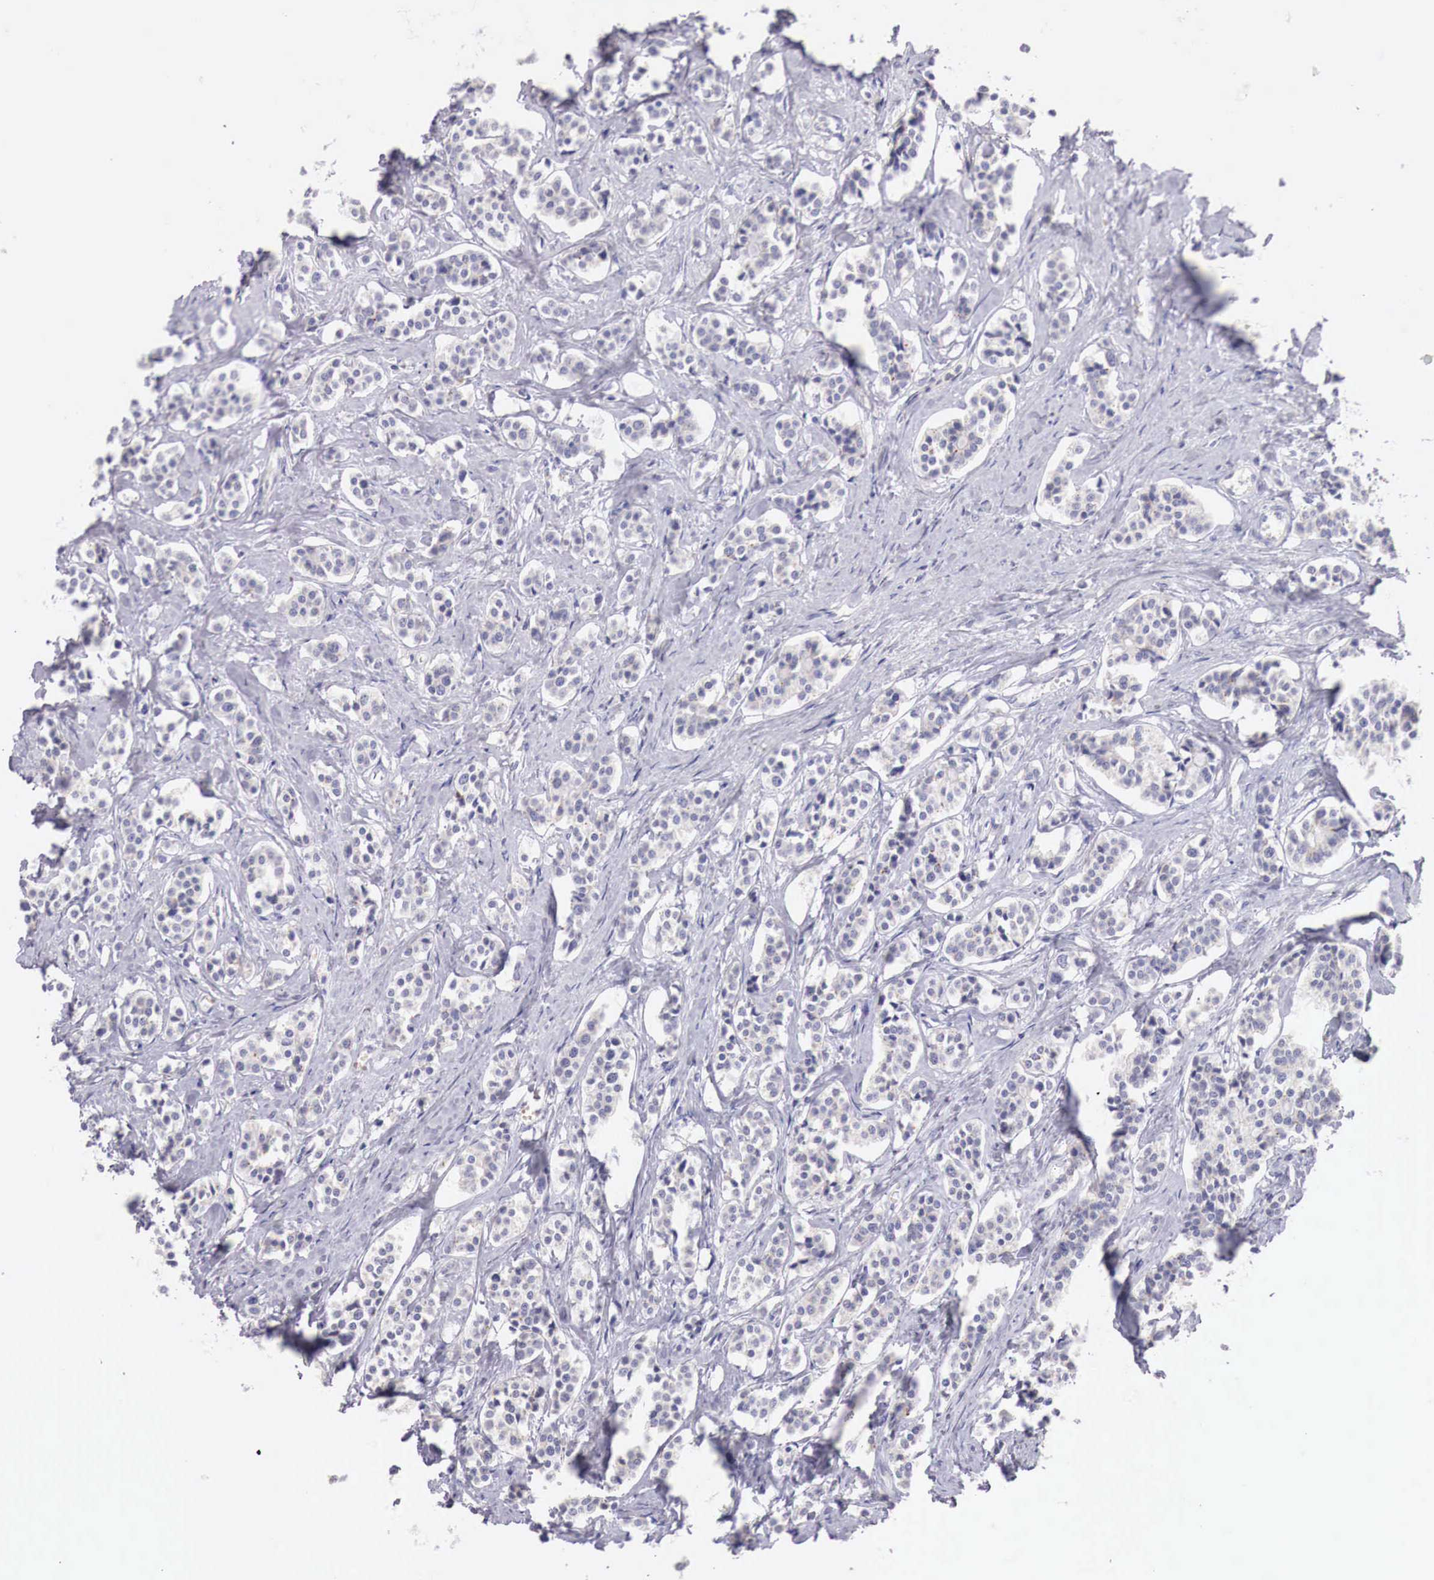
{"staining": {"intensity": "negative", "quantity": "none", "location": "none"}, "tissue": "carcinoid", "cell_type": "Tumor cells", "image_type": "cancer", "snomed": [{"axis": "morphology", "description": "Carcinoid, malignant, NOS"}, {"axis": "topography", "description": "Small intestine"}], "caption": "IHC of carcinoid demonstrates no staining in tumor cells.", "gene": "ITIH6", "patient": {"sex": "male", "age": 63}}